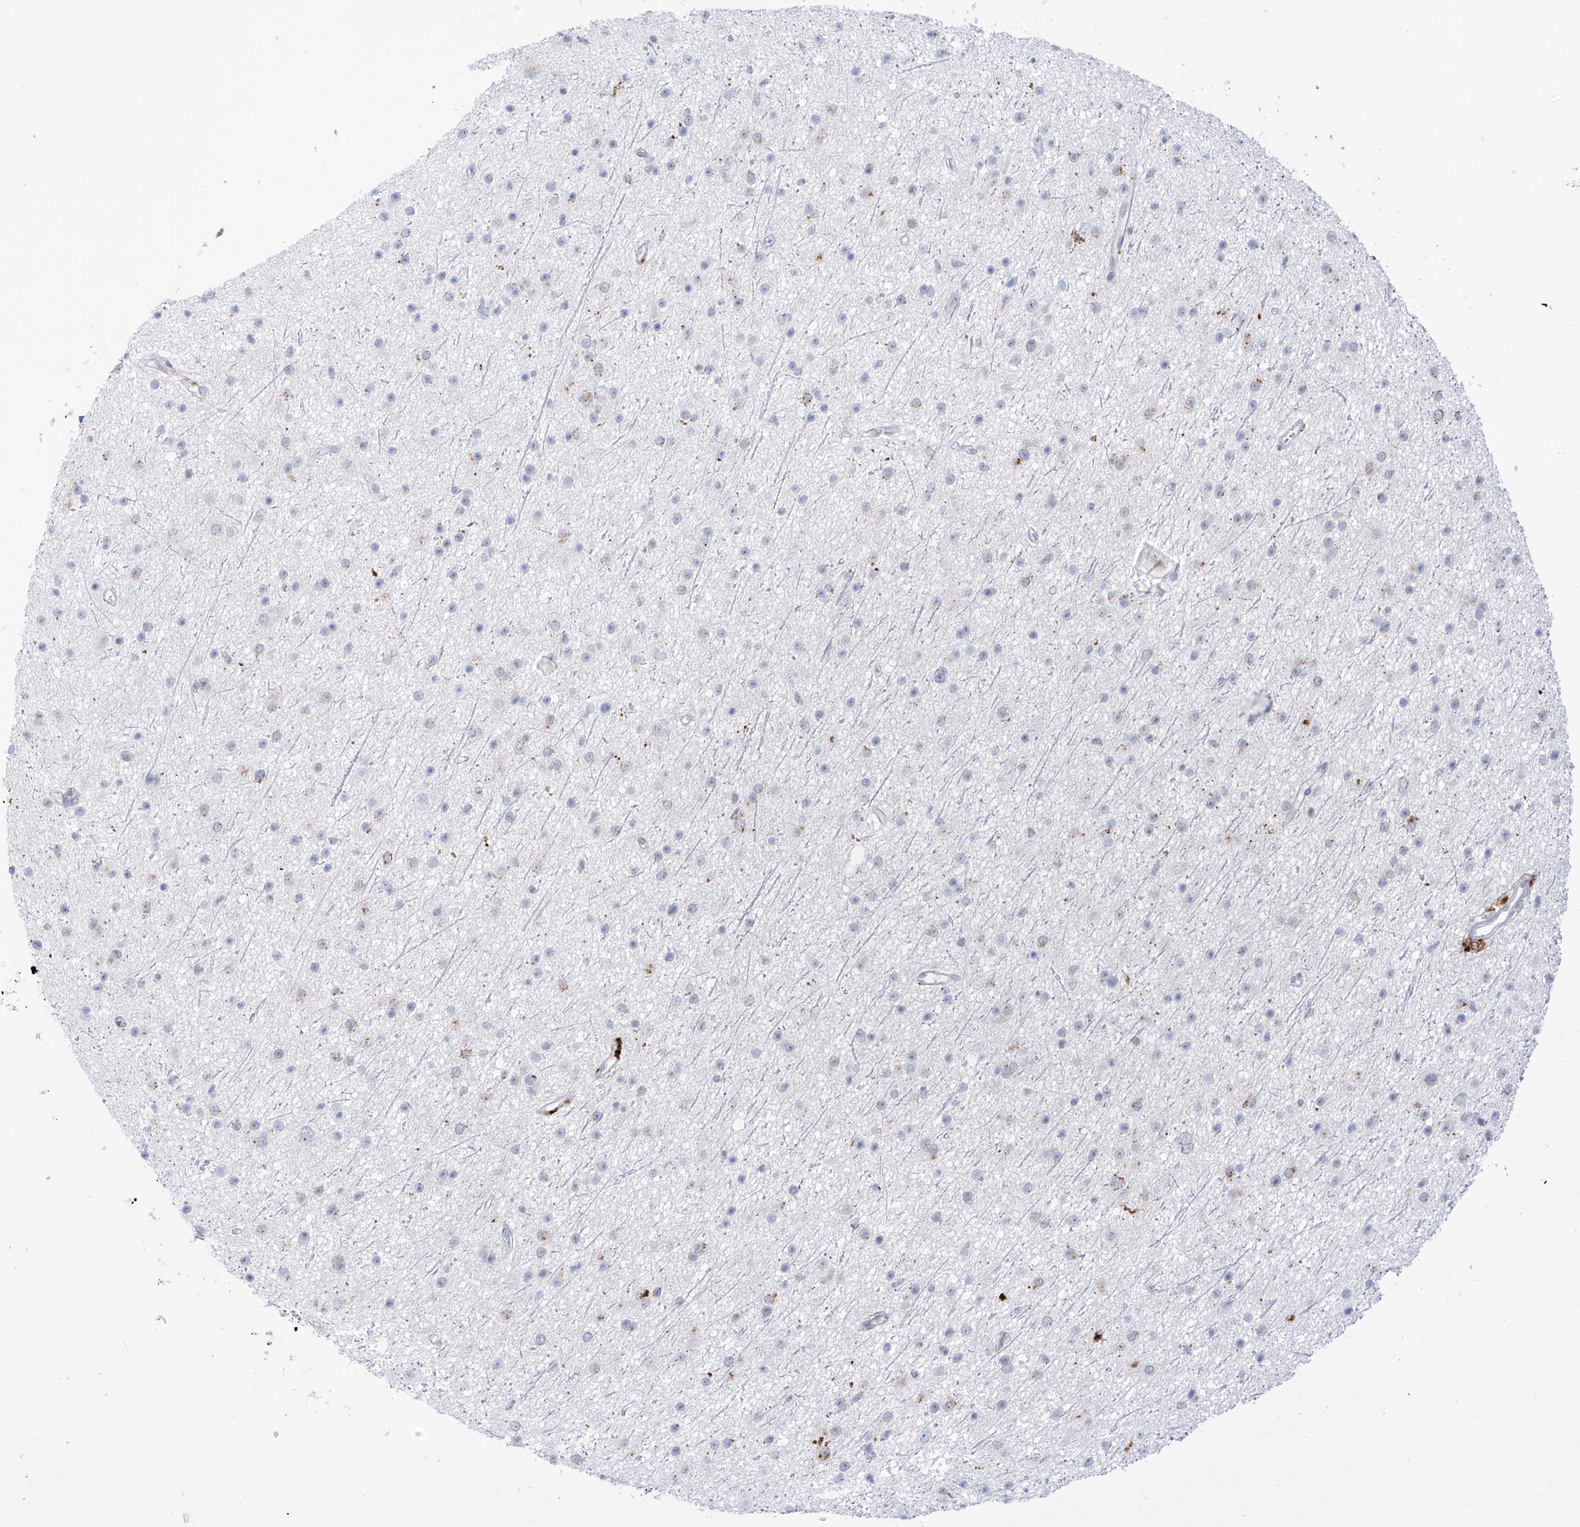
{"staining": {"intensity": "negative", "quantity": "none", "location": "none"}, "tissue": "glioma", "cell_type": "Tumor cells", "image_type": "cancer", "snomed": [{"axis": "morphology", "description": "Glioma, malignant, Low grade"}, {"axis": "topography", "description": "Cerebral cortex"}], "caption": "Glioma stained for a protein using immunohistochemistry (IHC) exhibits no positivity tumor cells.", "gene": "PSPH", "patient": {"sex": "female", "age": 39}}